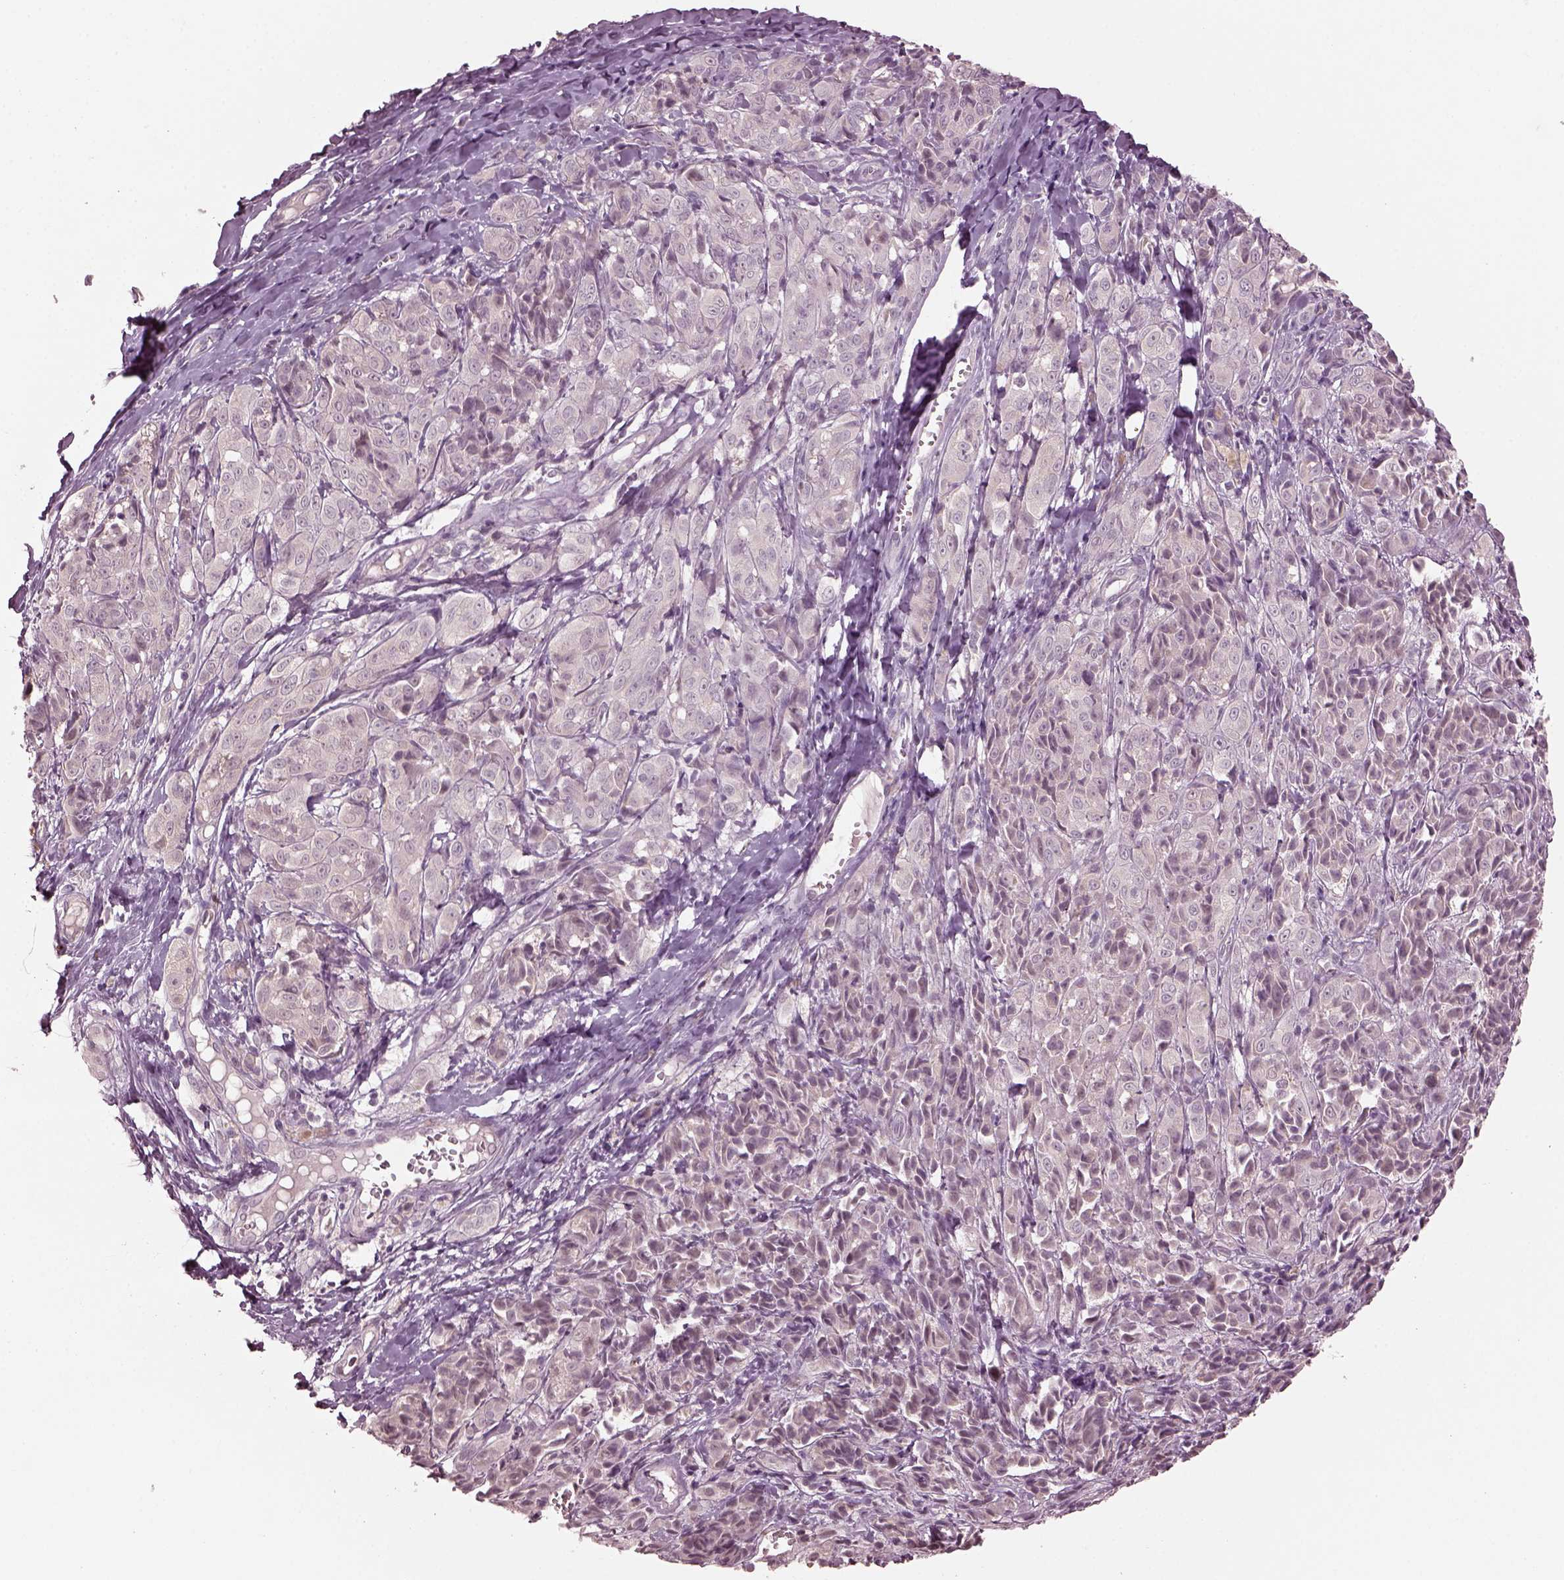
{"staining": {"intensity": "negative", "quantity": "none", "location": "none"}, "tissue": "melanoma", "cell_type": "Tumor cells", "image_type": "cancer", "snomed": [{"axis": "morphology", "description": "Malignant melanoma, NOS"}, {"axis": "topography", "description": "Skin"}], "caption": "The image displays no staining of tumor cells in melanoma.", "gene": "RGS7", "patient": {"sex": "male", "age": 89}}